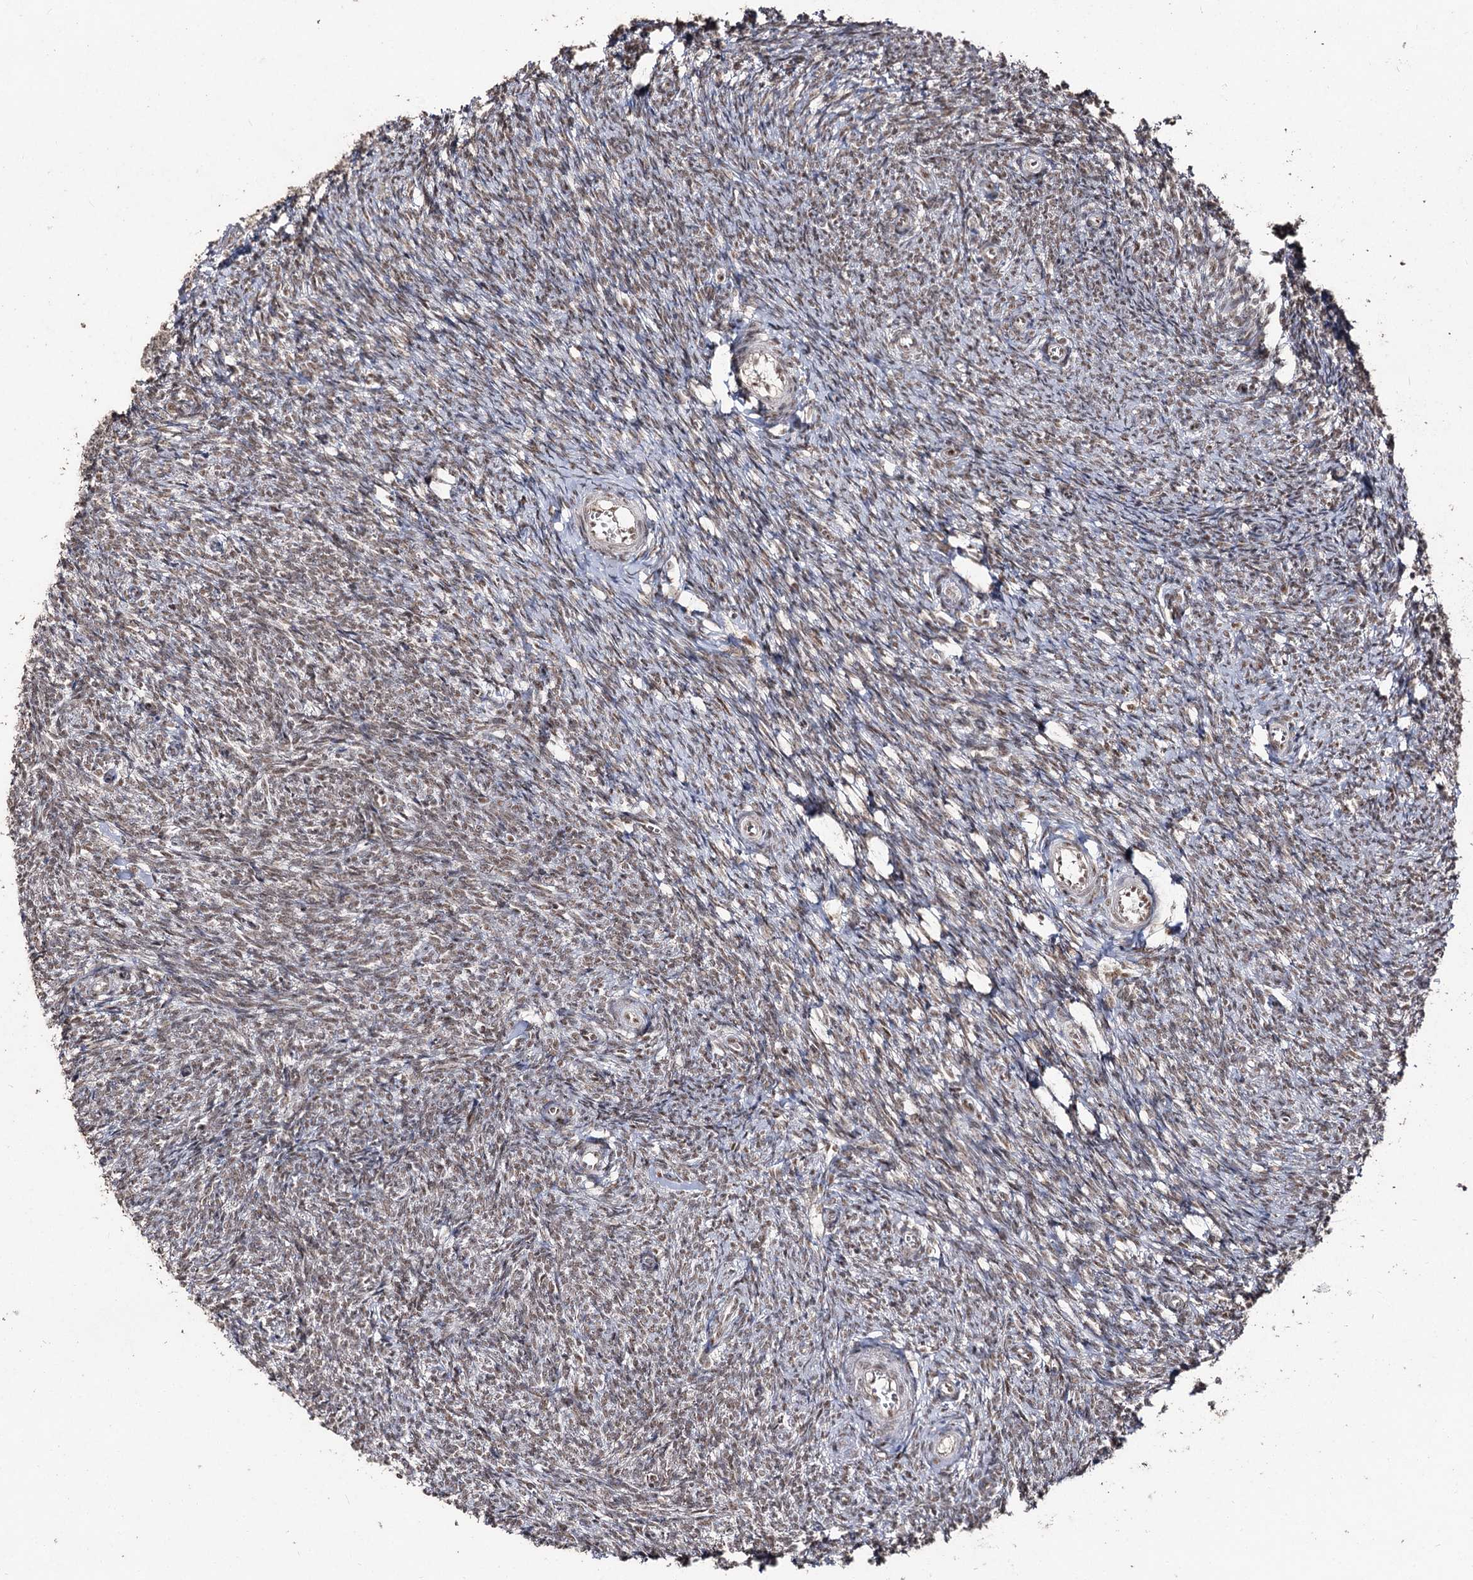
{"staining": {"intensity": "strong", "quantity": ">75%", "location": "nuclear"}, "tissue": "ovary", "cell_type": "Follicle cells", "image_type": "normal", "snomed": [{"axis": "morphology", "description": "Normal tissue, NOS"}, {"axis": "topography", "description": "Ovary"}], "caption": "Immunohistochemical staining of benign human ovary displays >75% levels of strong nuclear protein positivity in about >75% of follicle cells. (Brightfield microscopy of DAB IHC at high magnification).", "gene": "U2SURP", "patient": {"sex": "female", "age": 44}}